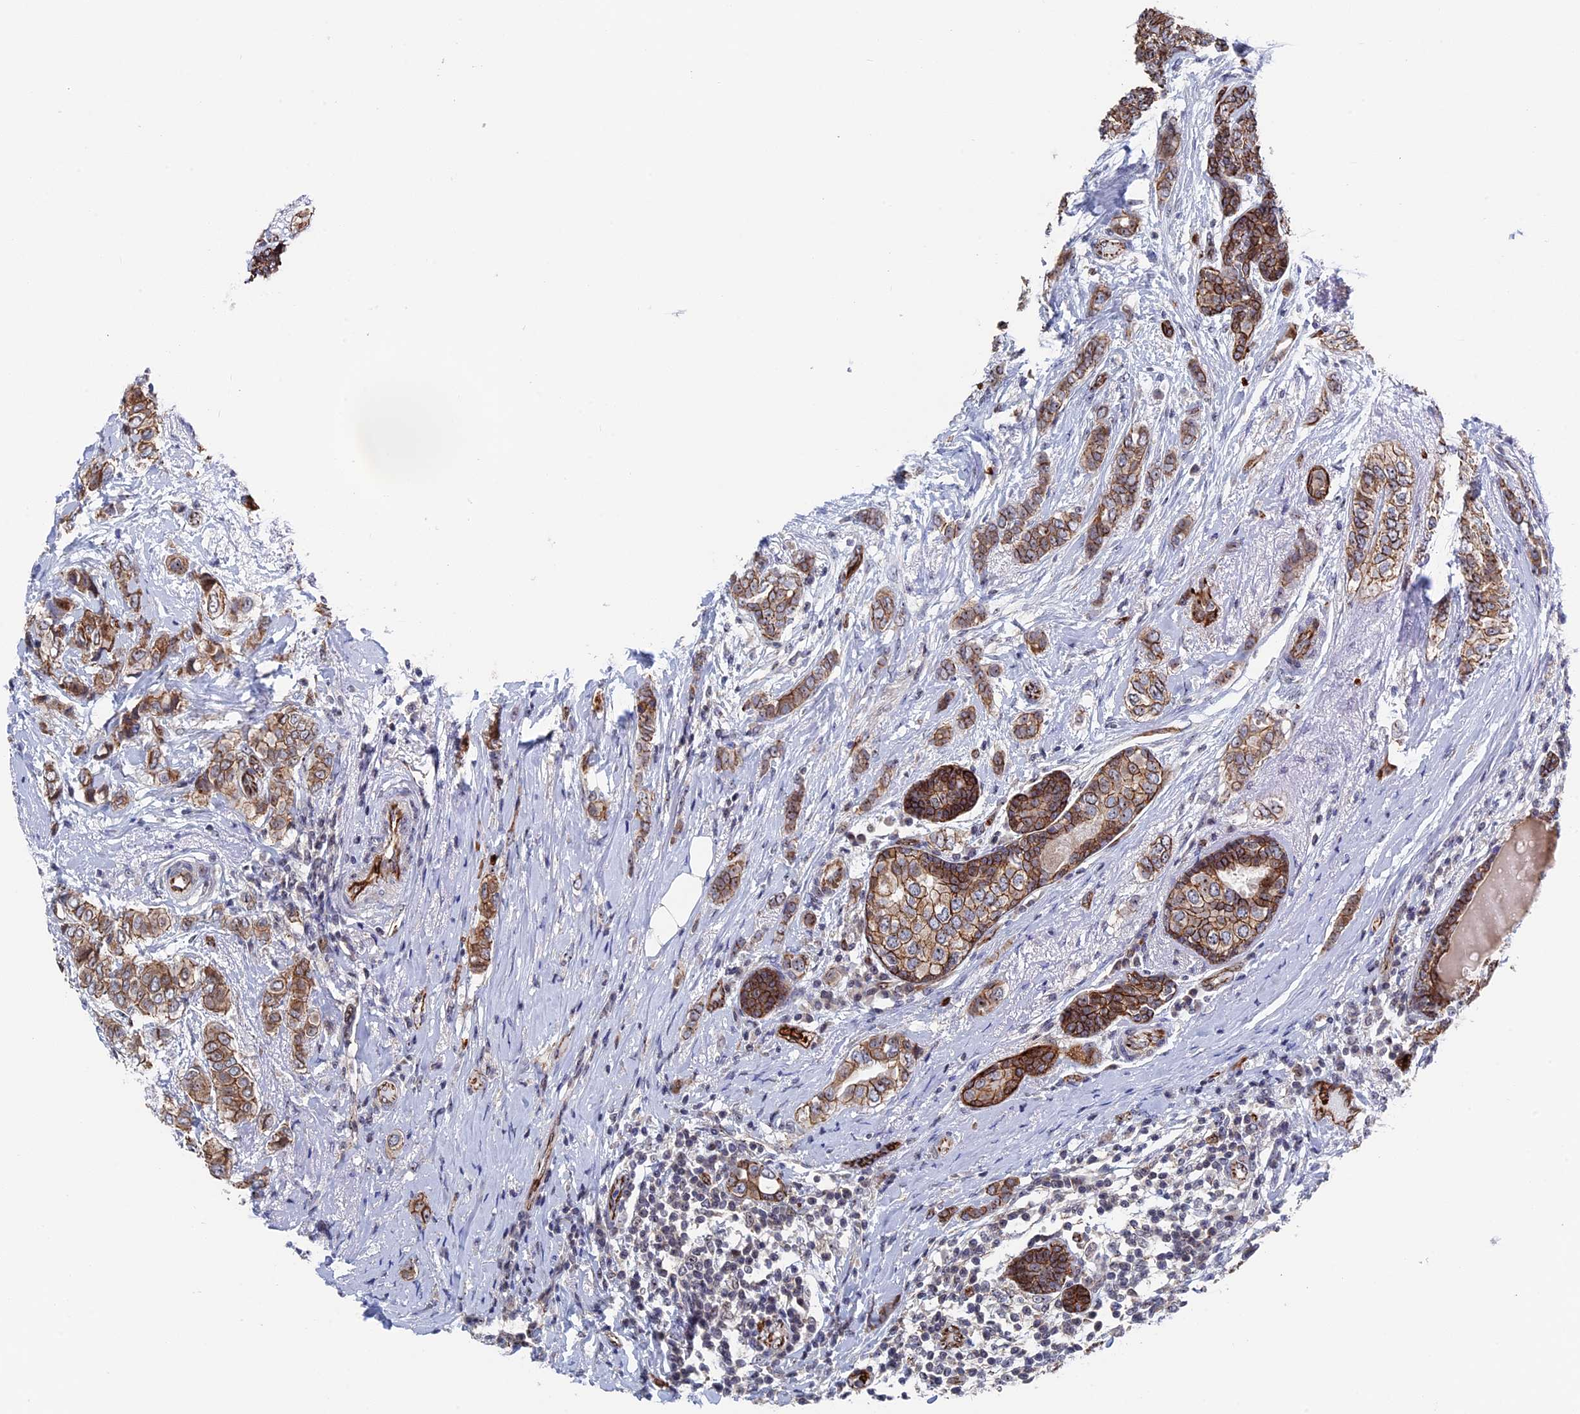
{"staining": {"intensity": "moderate", "quantity": ">75%", "location": "cytoplasmic/membranous,nuclear"}, "tissue": "breast cancer", "cell_type": "Tumor cells", "image_type": "cancer", "snomed": [{"axis": "morphology", "description": "Lobular carcinoma"}, {"axis": "topography", "description": "Breast"}], "caption": "Protein staining displays moderate cytoplasmic/membranous and nuclear expression in about >75% of tumor cells in breast cancer. The staining was performed using DAB (3,3'-diaminobenzidine) to visualize the protein expression in brown, while the nuclei were stained in blue with hematoxylin (Magnification: 20x).", "gene": "EXOSC9", "patient": {"sex": "female", "age": 51}}